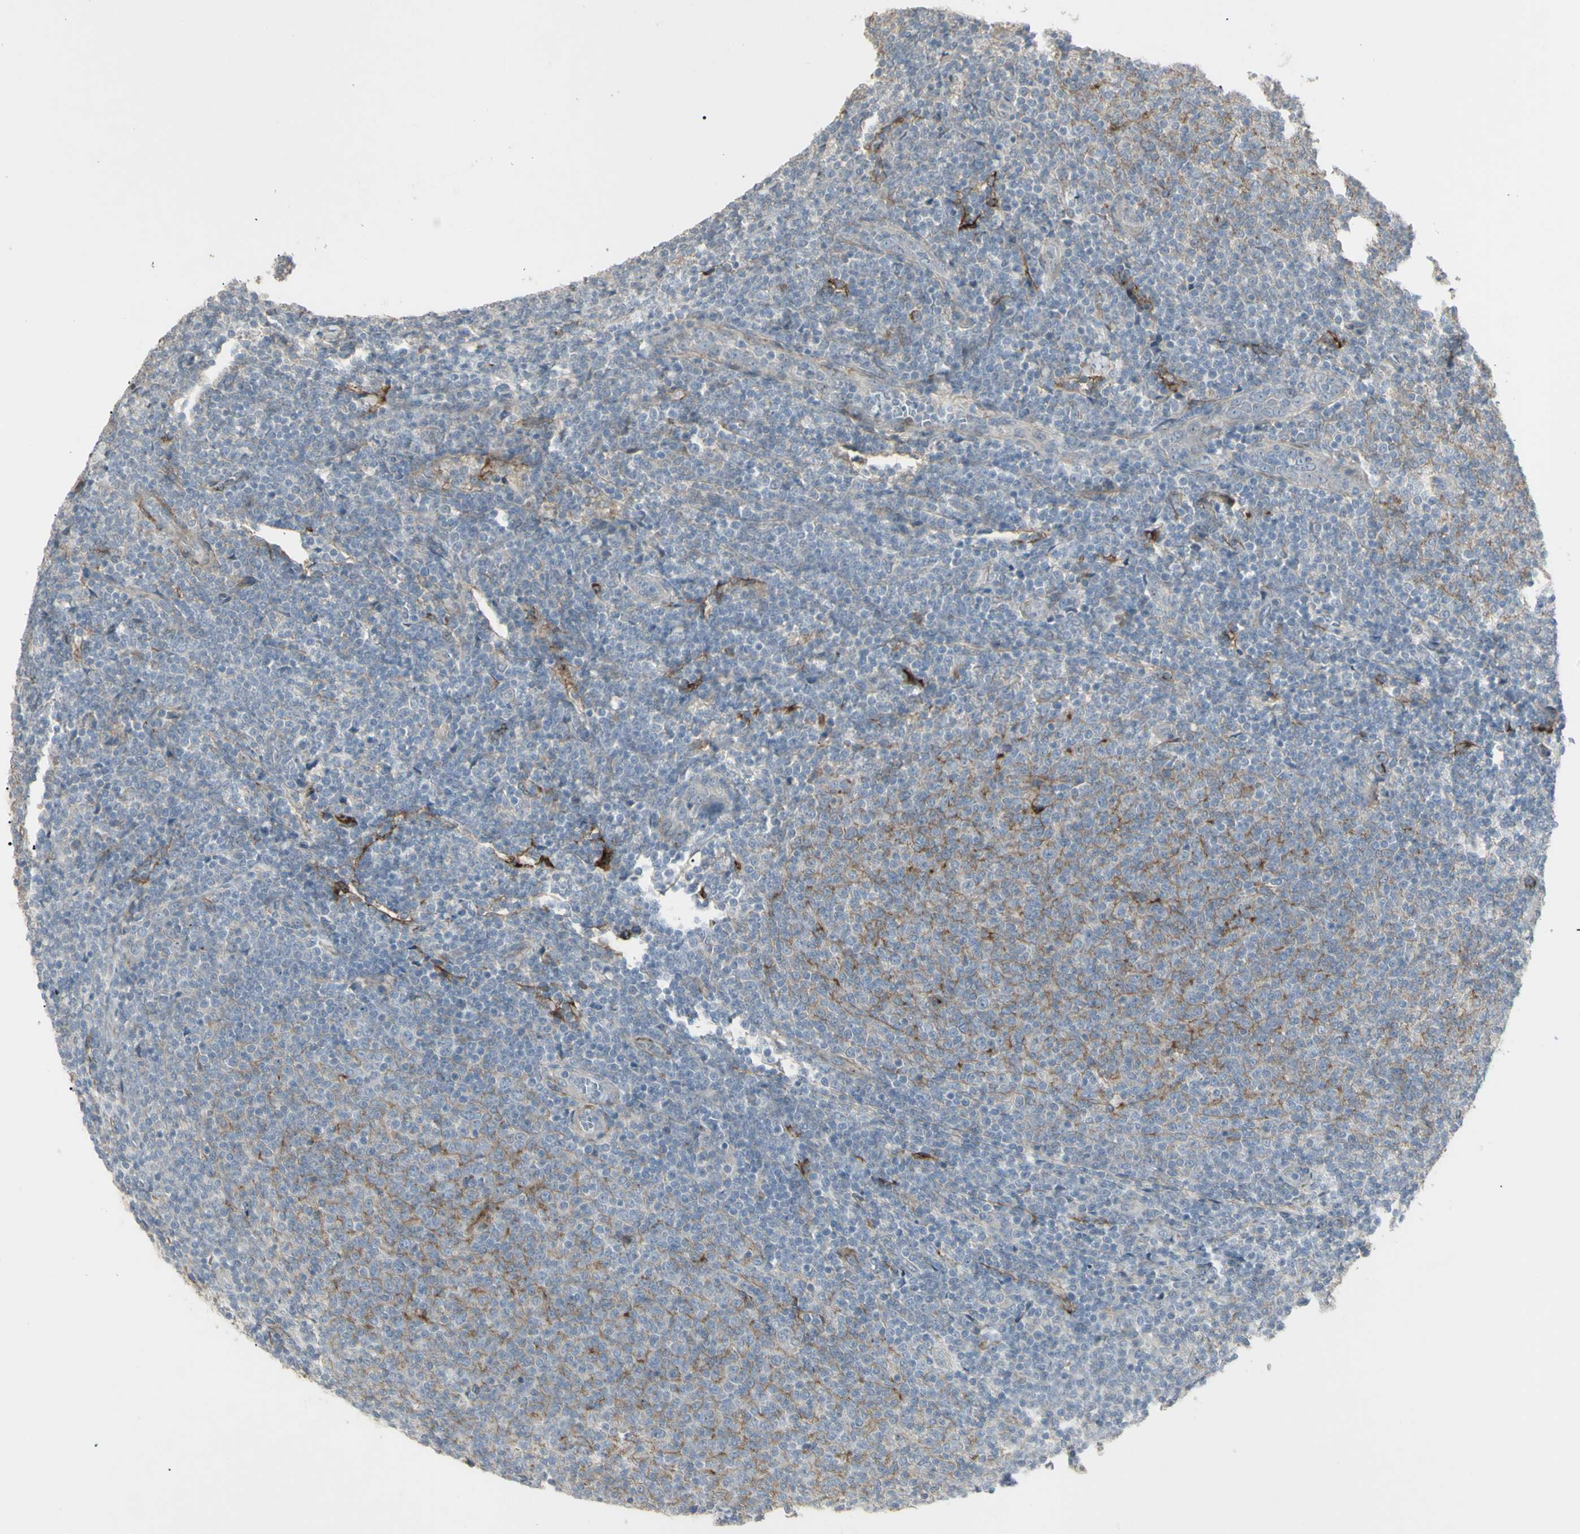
{"staining": {"intensity": "weak", "quantity": "<25%", "location": "cytoplasmic/membranous"}, "tissue": "lymphoma", "cell_type": "Tumor cells", "image_type": "cancer", "snomed": [{"axis": "morphology", "description": "Malignant lymphoma, non-Hodgkin's type, Low grade"}, {"axis": "topography", "description": "Lymph node"}], "caption": "High magnification brightfield microscopy of malignant lymphoma, non-Hodgkin's type (low-grade) stained with DAB (3,3'-diaminobenzidine) (brown) and counterstained with hematoxylin (blue): tumor cells show no significant expression.", "gene": "CD276", "patient": {"sex": "male", "age": 66}}